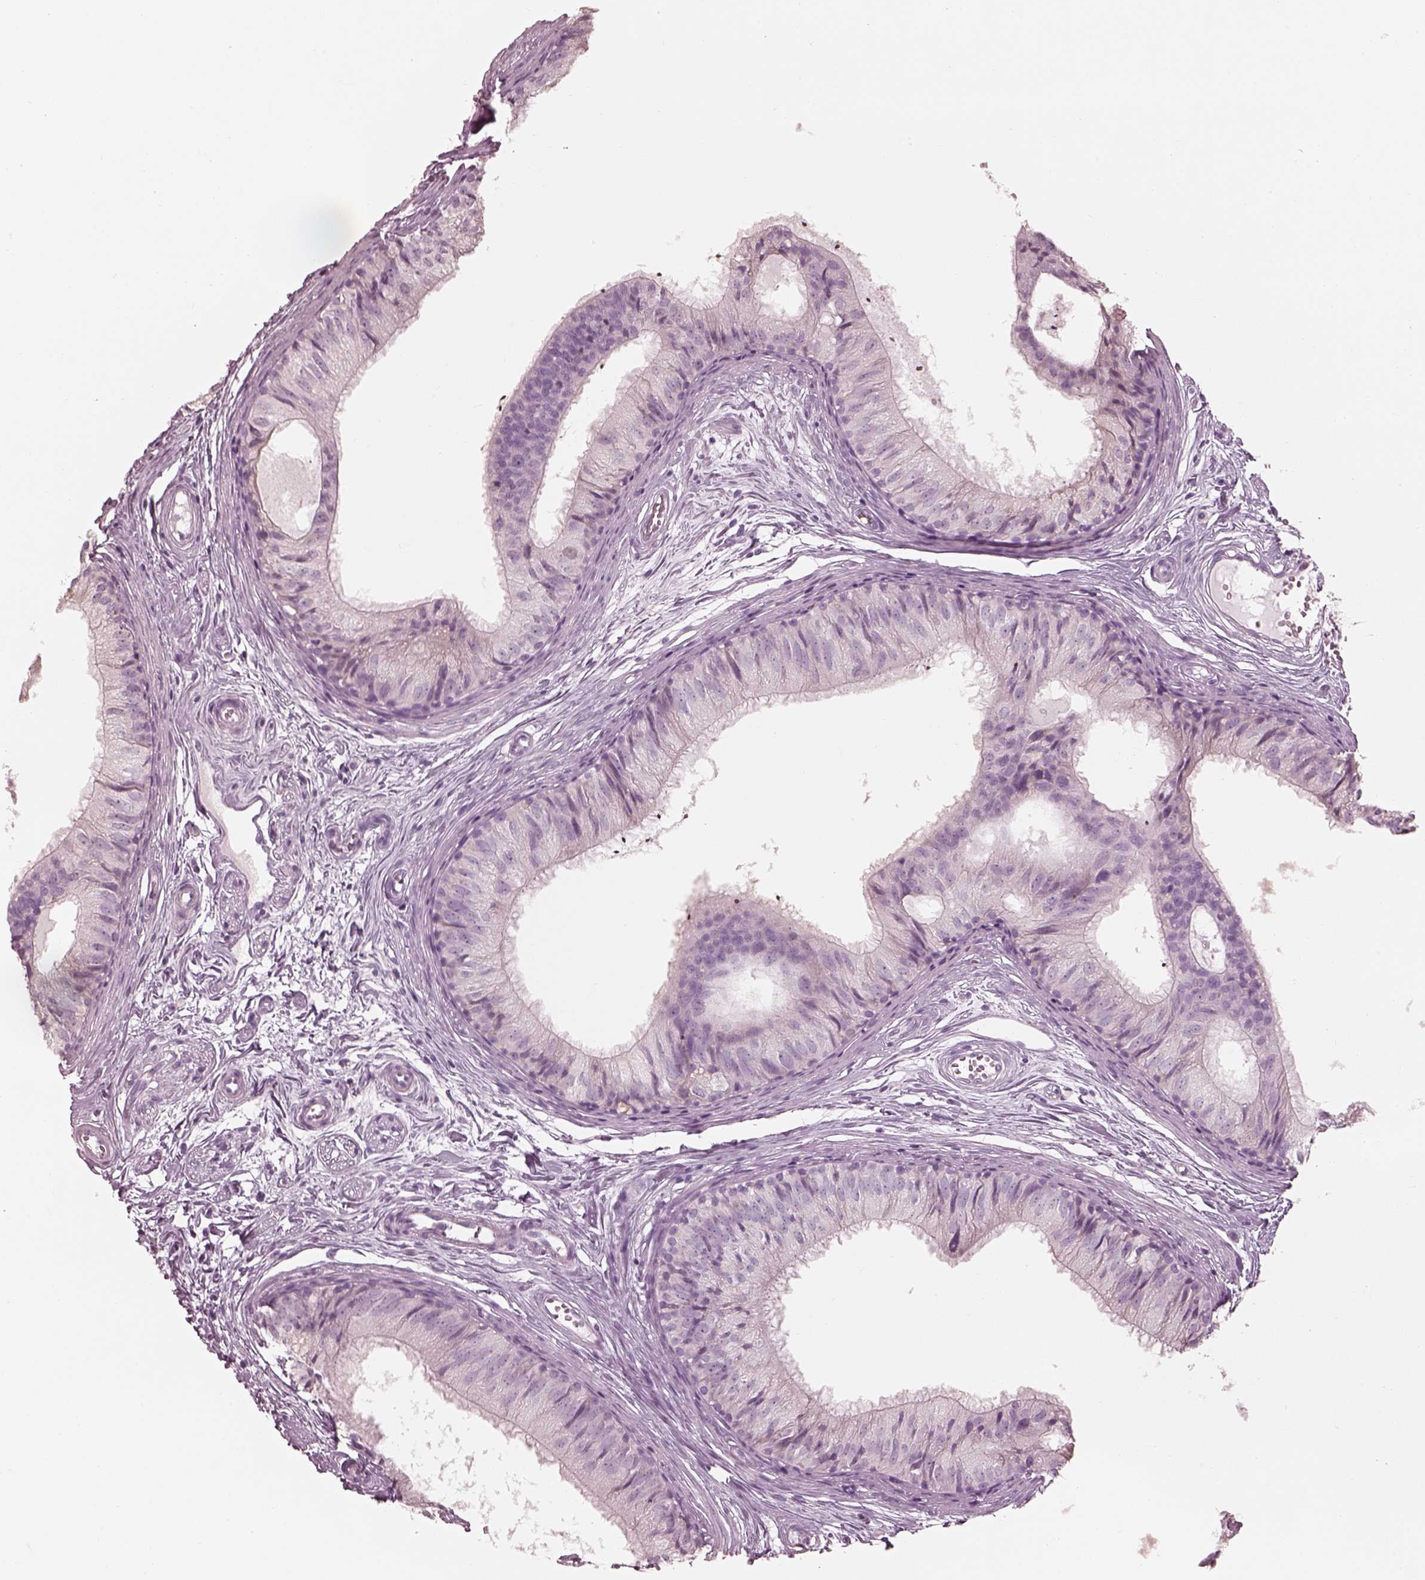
{"staining": {"intensity": "negative", "quantity": "none", "location": "none"}, "tissue": "epididymis", "cell_type": "Glandular cells", "image_type": "normal", "snomed": [{"axis": "morphology", "description": "Normal tissue, NOS"}, {"axis": "topography", "description": "Epididymis"}], "caption": "This is an immunohistochemistry (IHC) photomicrograph of unremarkable human epididymis. There is no expression in glandular cells.", "gene": "KRTAP24", "patient": {"sex": "male", "age": 25}}